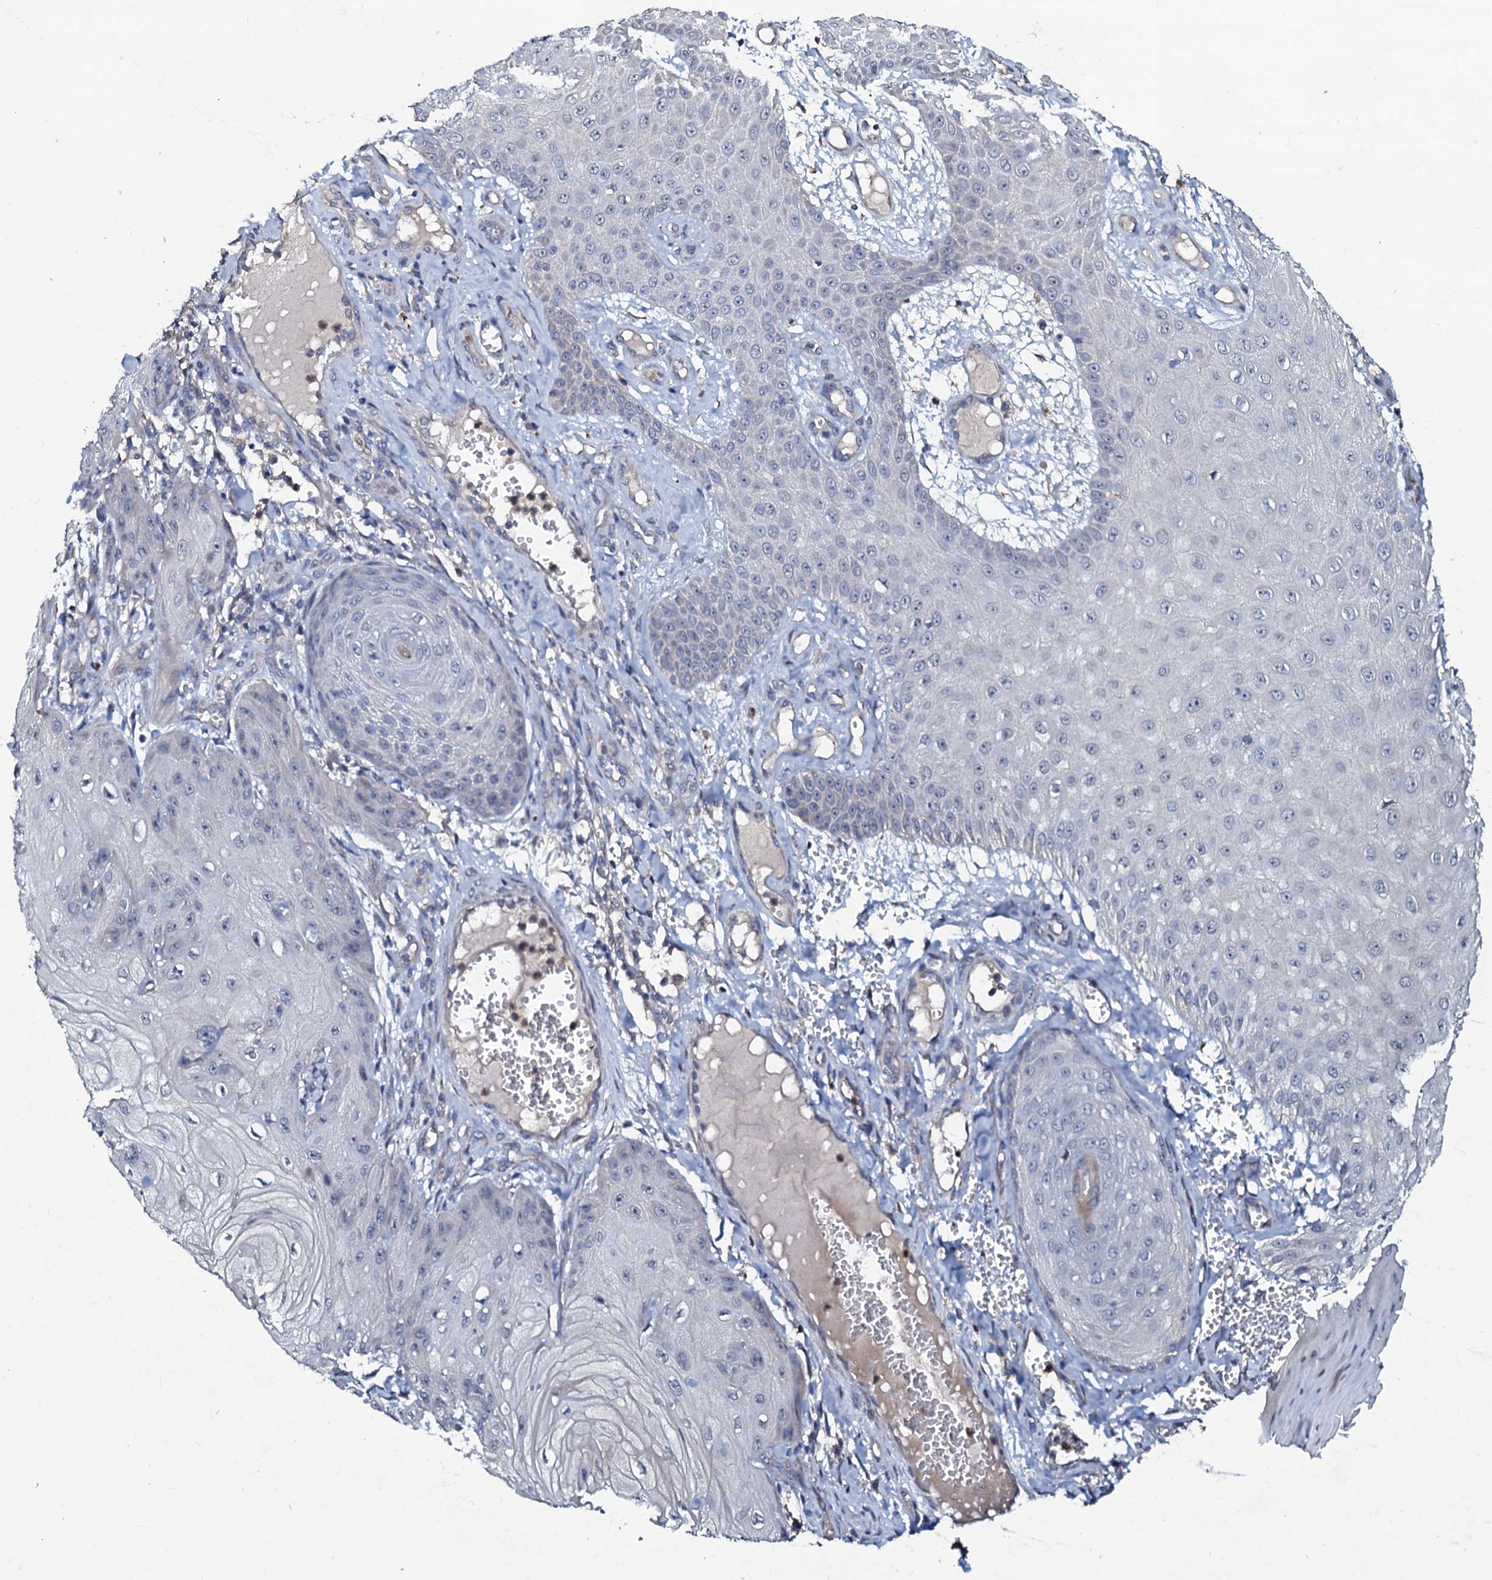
{"staining": {"intensity": "negative", "quantity": "none", "location": "none"}, "tissue": "skin cancer", "cell_type": "Tumor cells", "image_type": "cancer", "snomed": [{"axis": "morphology", "description": "Squamous cell carcinoma, NOS"}, {"axis": "topography", "description": "Skin"}], "caption": "Photomicrograph shows no significant protein expression in tumor cells of skin cancer (squamous cell carcinoma). The staining was performed using DAB to visualize the protein expression in brown, while the nuclei were stained in blue with hematoxylin (Magnification: 20x).", "gene": "CPNE2", "patient": {"sex": "male", "age": 74}}